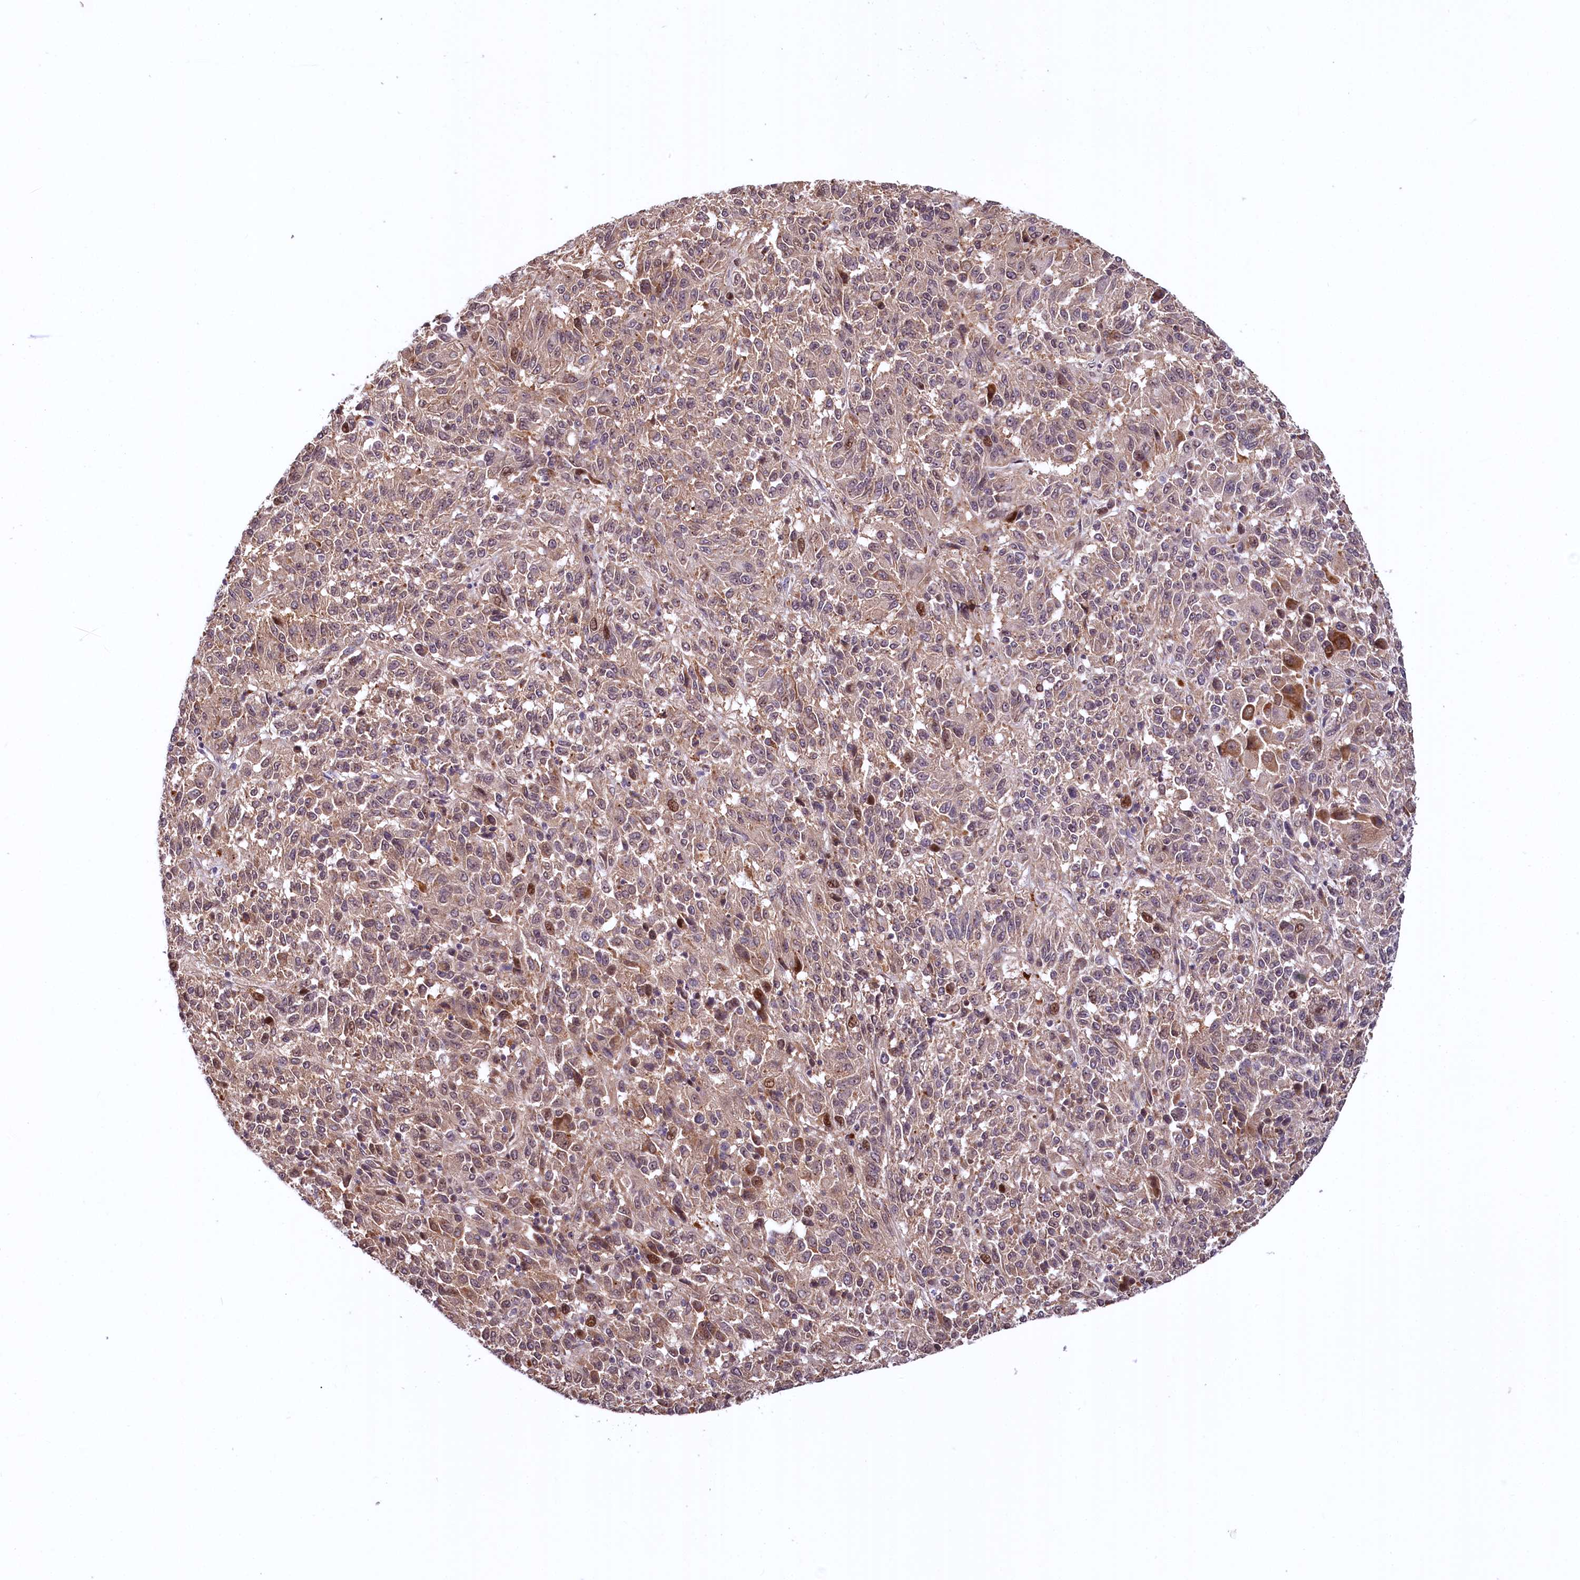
{"staining": {"intensity": "weak", "quantity": ">75%", "location": "cytoplasmic/membranous"}, "tissue": "melanoma", "cell_type": "Tumor cells", "image_type": "cancer", "snomed": [{"axis": "morphology", "description": "Malignant melanoma, Metastatic site"}, {"axis": "topography", "description": "Lung"}], "caption": "Melanoma stained for a protein demonstrates weak cytoplasmic/membranous positivity in tumor cells.", "gene": "N4BP2L1", "patient": {"sex": "male", "age": 64}}